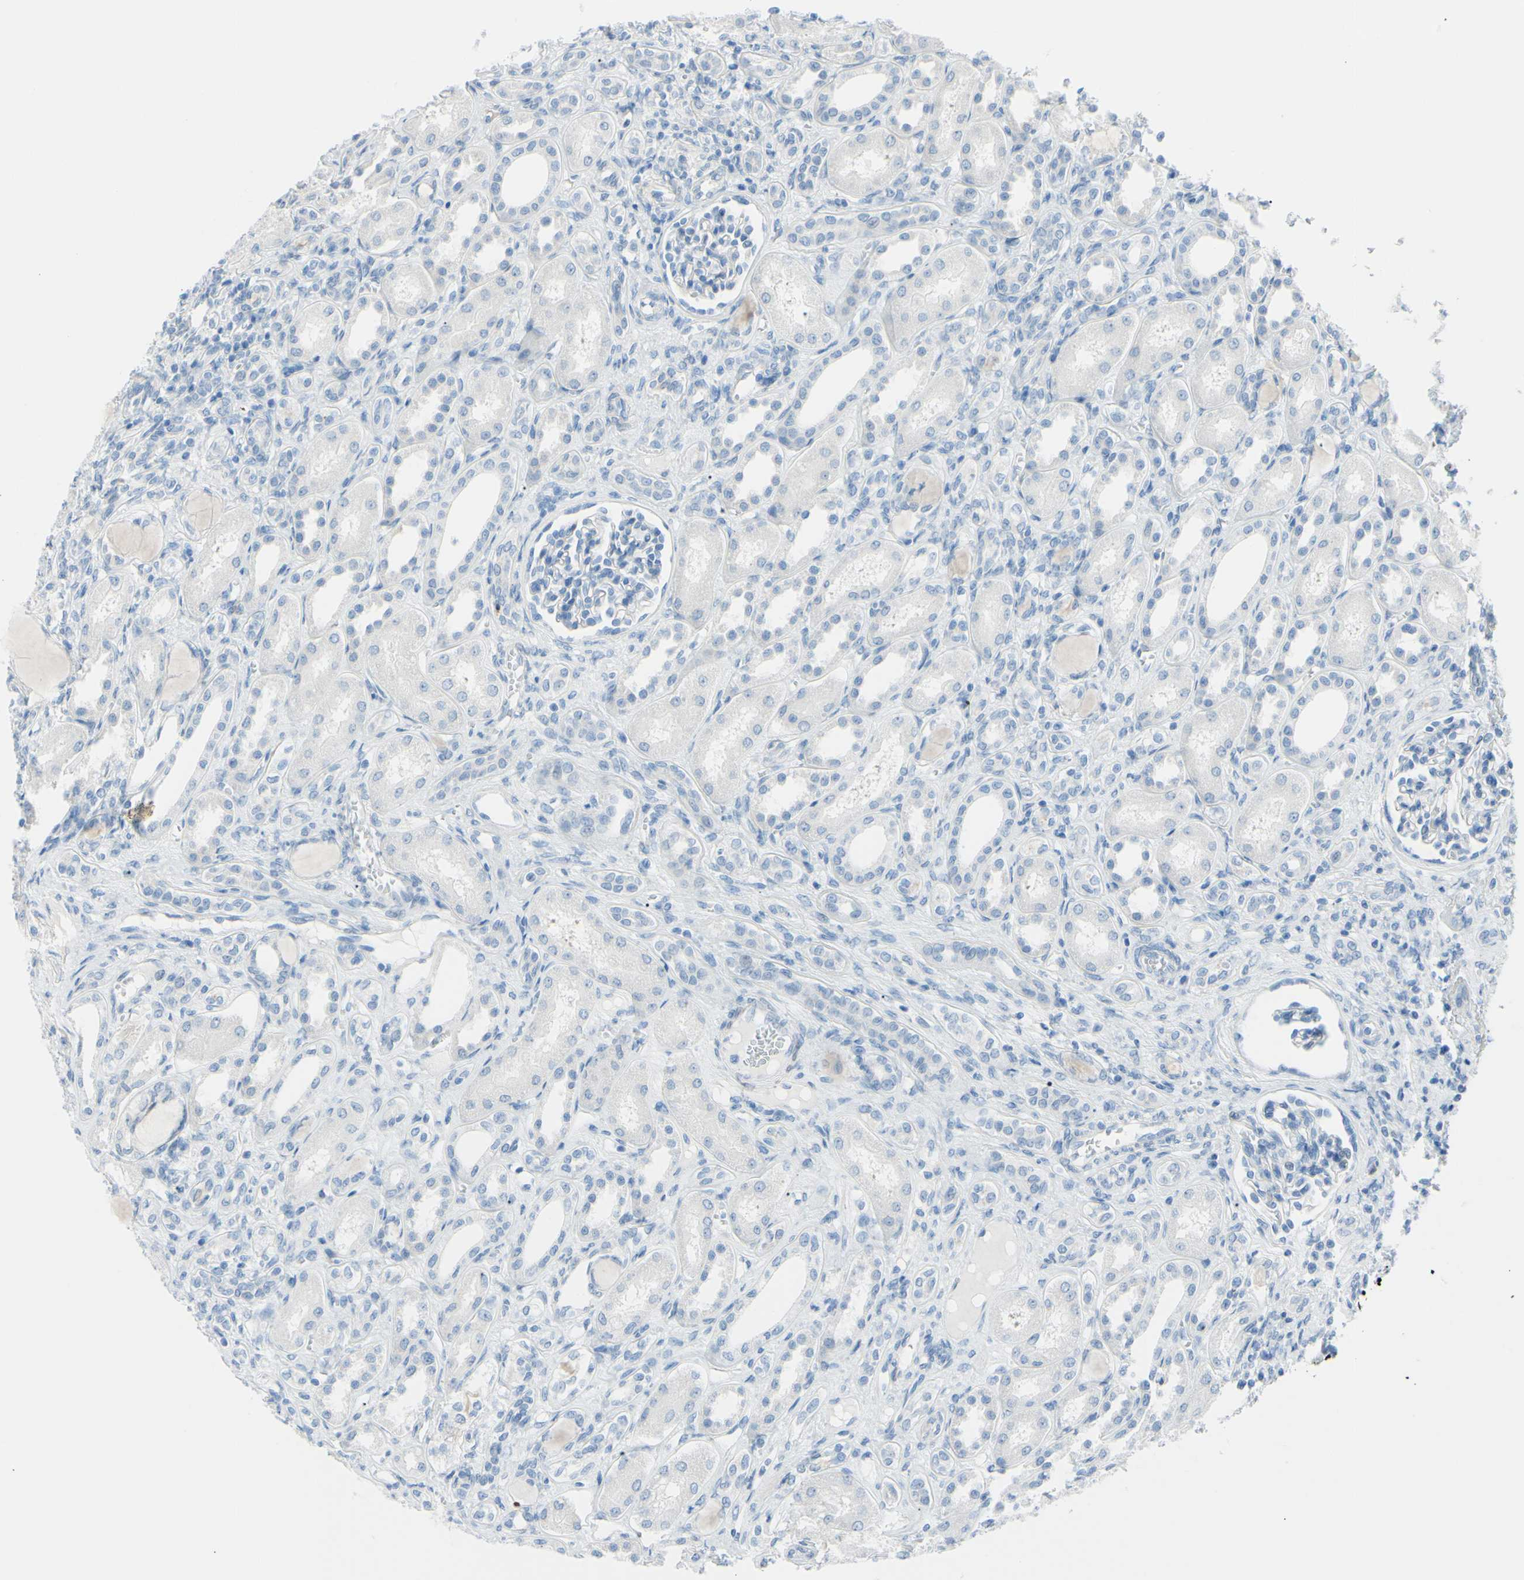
{"staining": {"intensity": "negative", "quantity": "none", "location": "none"}, "tissue": "kidney", "cell_type": "Cells in glomeruli", "image_type": "normal", "snomed": [{"axis": "morphology", "description": "Normal tissue, NOS"}, {"axis": "topography", "description": "Kidney"}], "caption": "Immunohistochemical staining of normal kidney reveals no significant positivity in cells in glomeruli.", "gene": "TFPI2", "patient": {"sex": "male", "age": 7}}